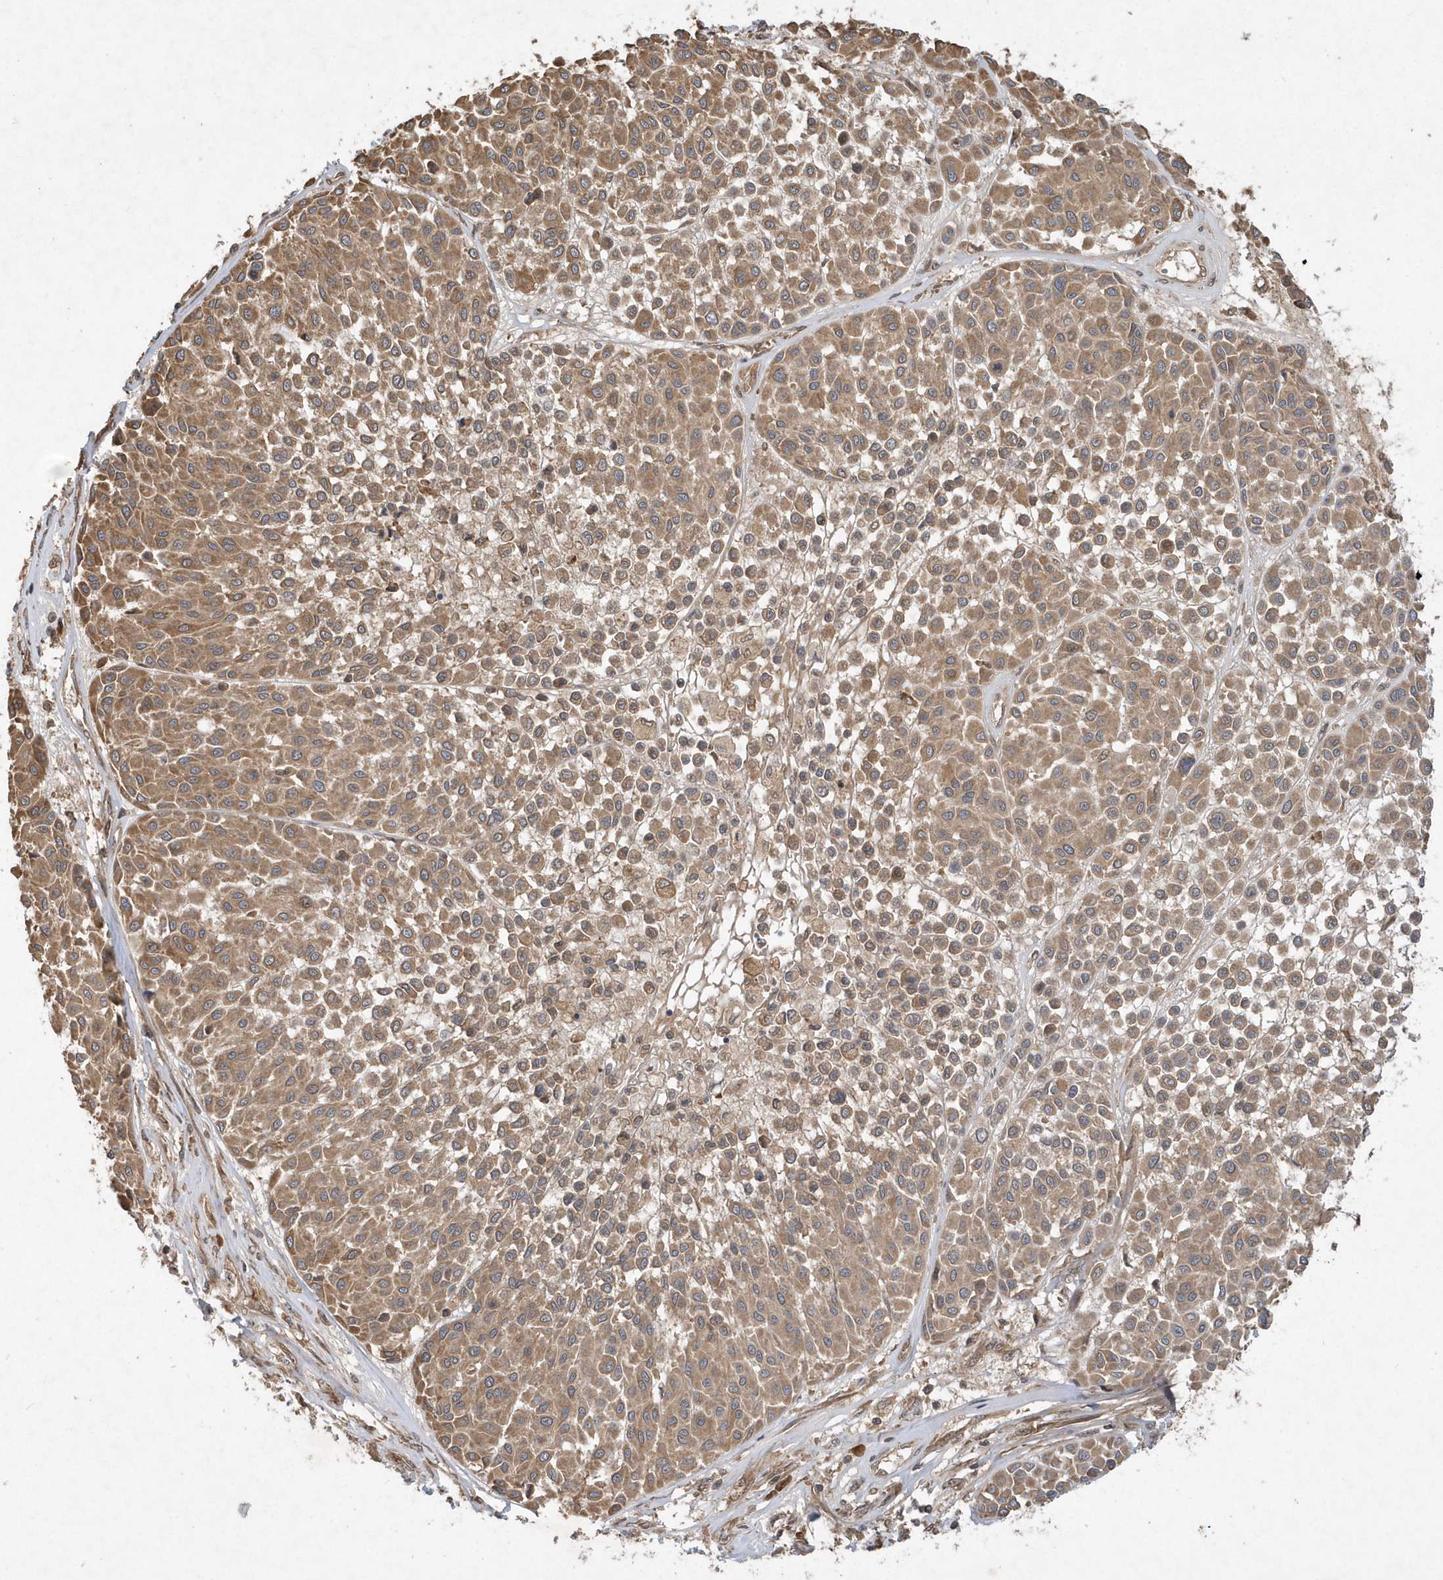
{"staining": {"intensity": "moderate", "quantity": ">75%", "location": "cytoplasmic/membranous"}, "tissue": "melanoma", "cell_type": "Tumor cells", "image_type": "cancer", "snomed": [{"axis": "morphology", "description": "Malignant melanoma, Metastatic site"}, {"axis": "topography", "description": "Soft tissue"}], "caption": "Melanoma stained for a protein (brown) shows moderate cytoplasmic/membranous positive expression in about >75% of tumor cells.", "gene": "GFM2", "patient": {"sex": "male", "age": 41}}